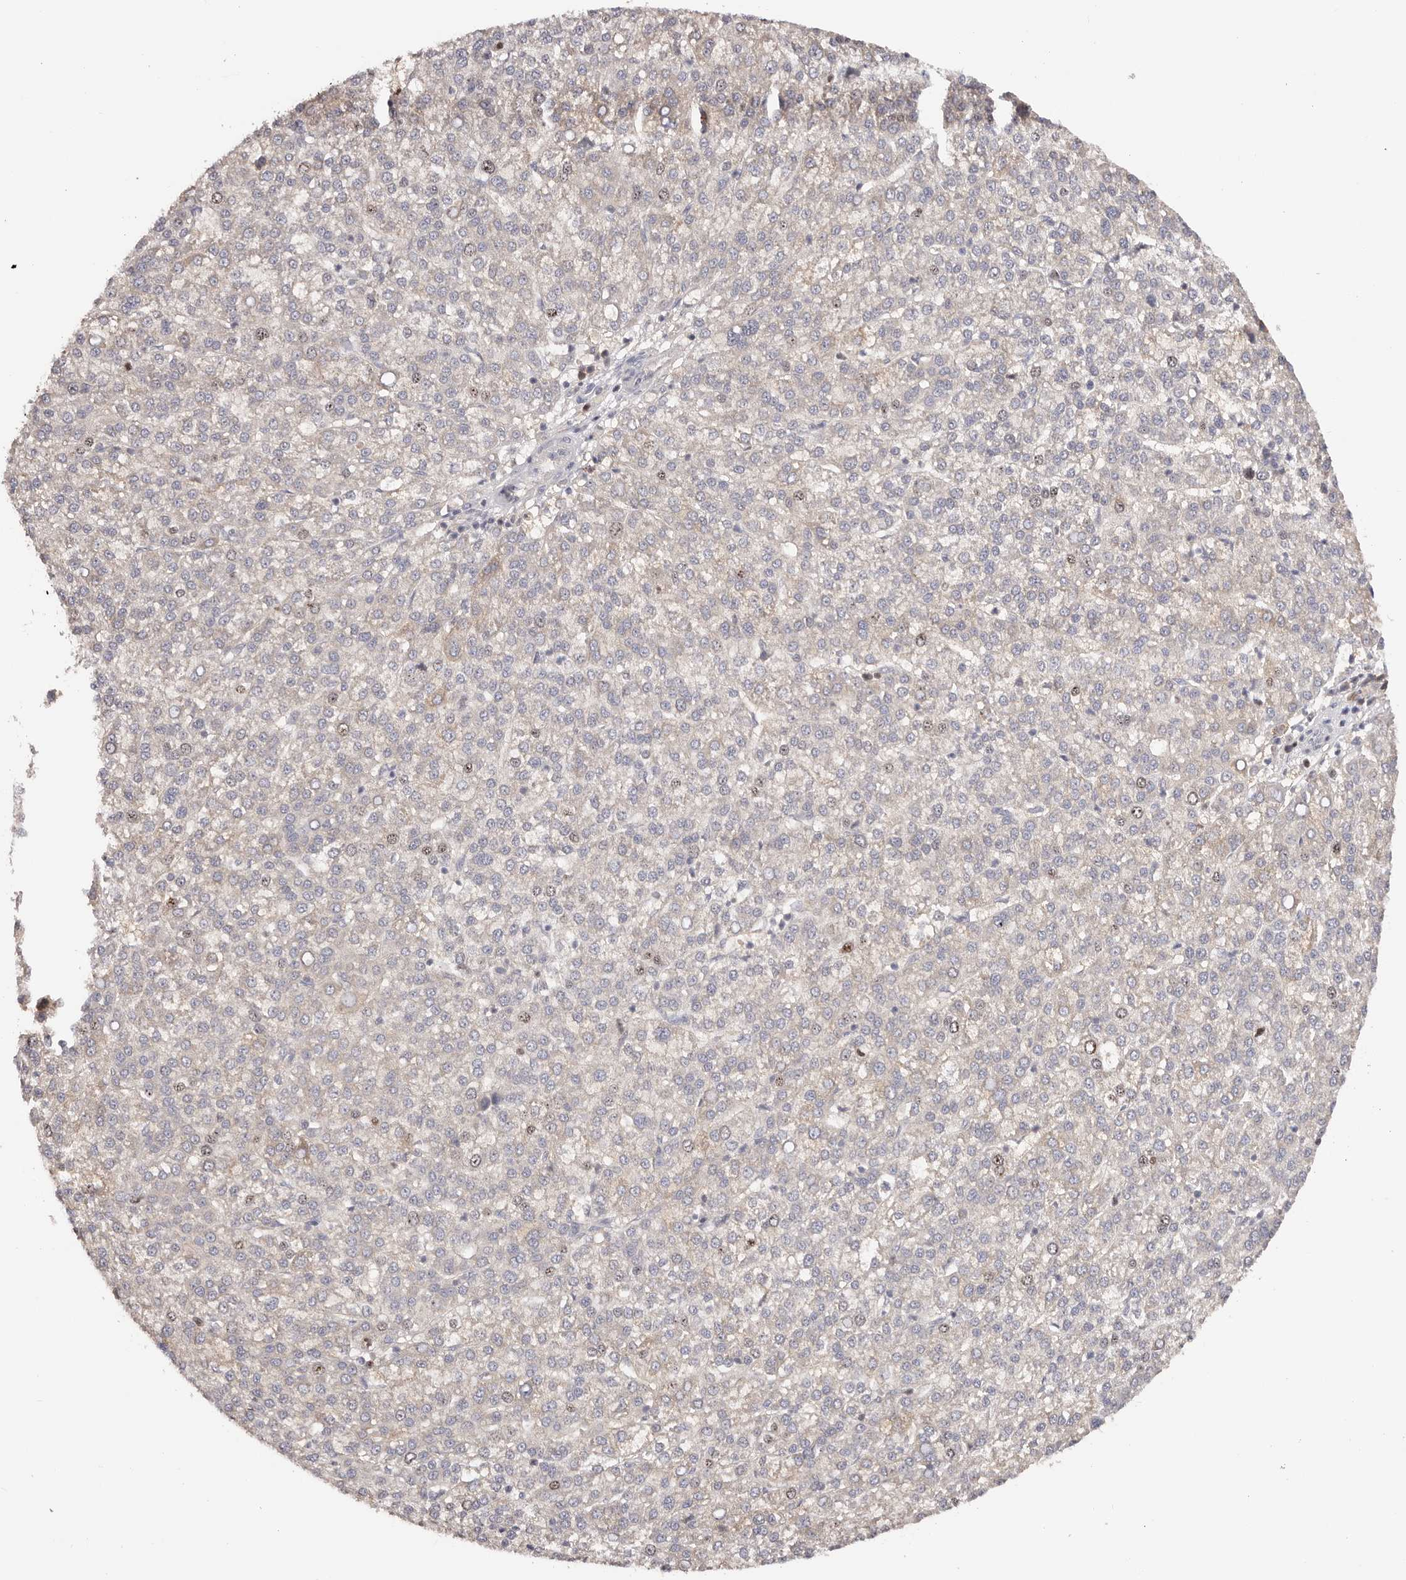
{"staining": {"intensity": "weak", "quantity": "<25%", "location": "nuclear"}, "tissue": "liver cancer", "cell_type": "Tumor cells", "image_type": "cancer", "snomed": [{"axis": "morphology", "description": "Carcinoma, Hepatocellular, NOS"}, {"axis": "topography", "description": "Liver"}], "caption": "DAB (3,3'-diaminobenzidine) immunohistochemical staining of human liver cancer shows no significant expression in tumor cells. (DAB IHC with hematoxylin counter stain).", "gene": "CCDC190", "patient": {"sex": "female", "age": 58}}